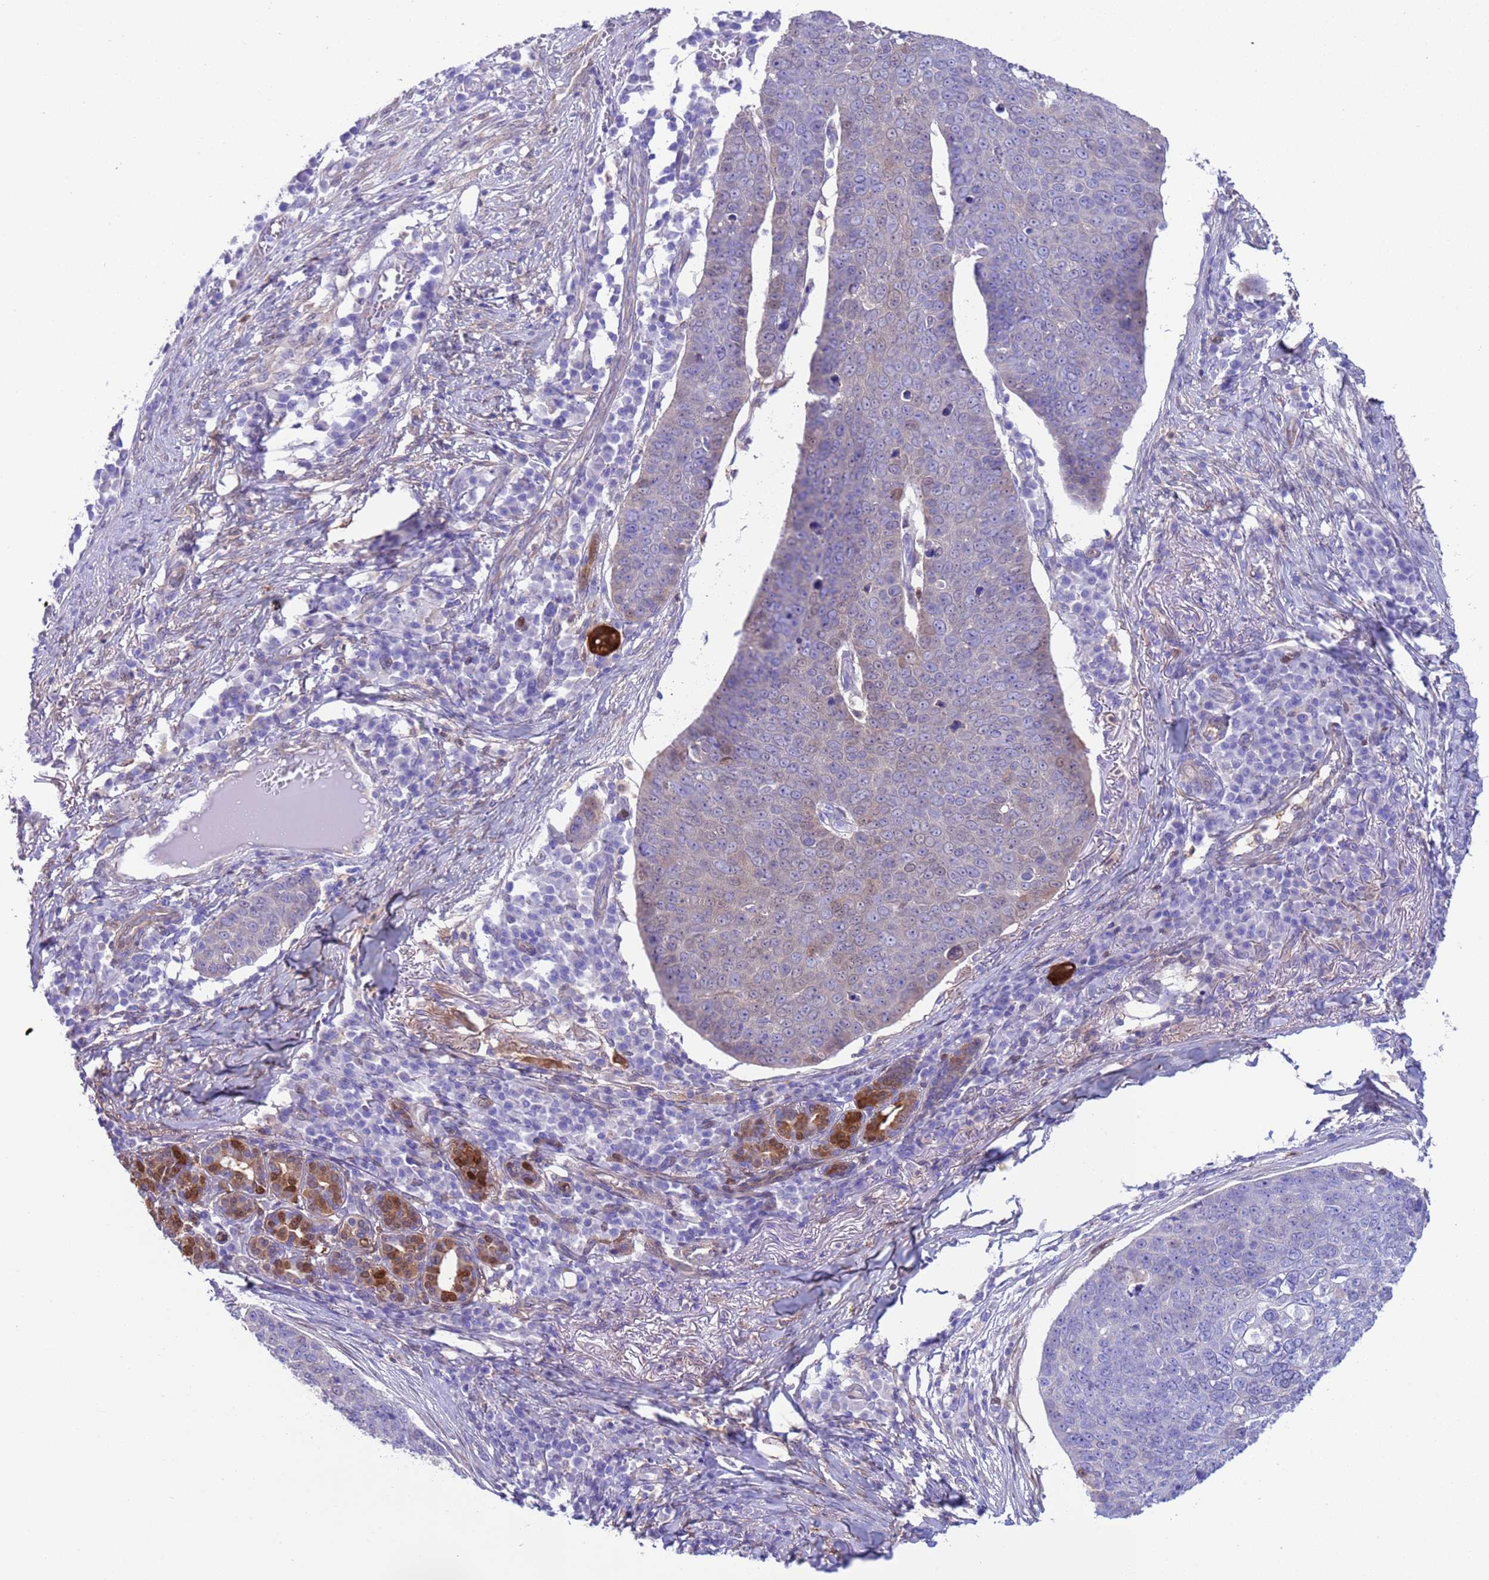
{"staining": {"intensity": "weak", "quantity": "<25%", "location": "cytoplasmic/membranous"}, "tissue": "skin cancer", "cell_type": "Tumor cells", "image_type": "cancer", "snomed": [{"axis": "morphology", "description": "Squamous cell carcinoma, NOS"}, {"axis": "topography", "description": "Skin"}], "caption": "Tumor cells show no significant protein positivity in skin cancer. (DAB immunohistochemistry visualized using brightfield microscopy, high magnification).", "gene": "C6orf47", "patient": {"sex": "male", "age": 71}}